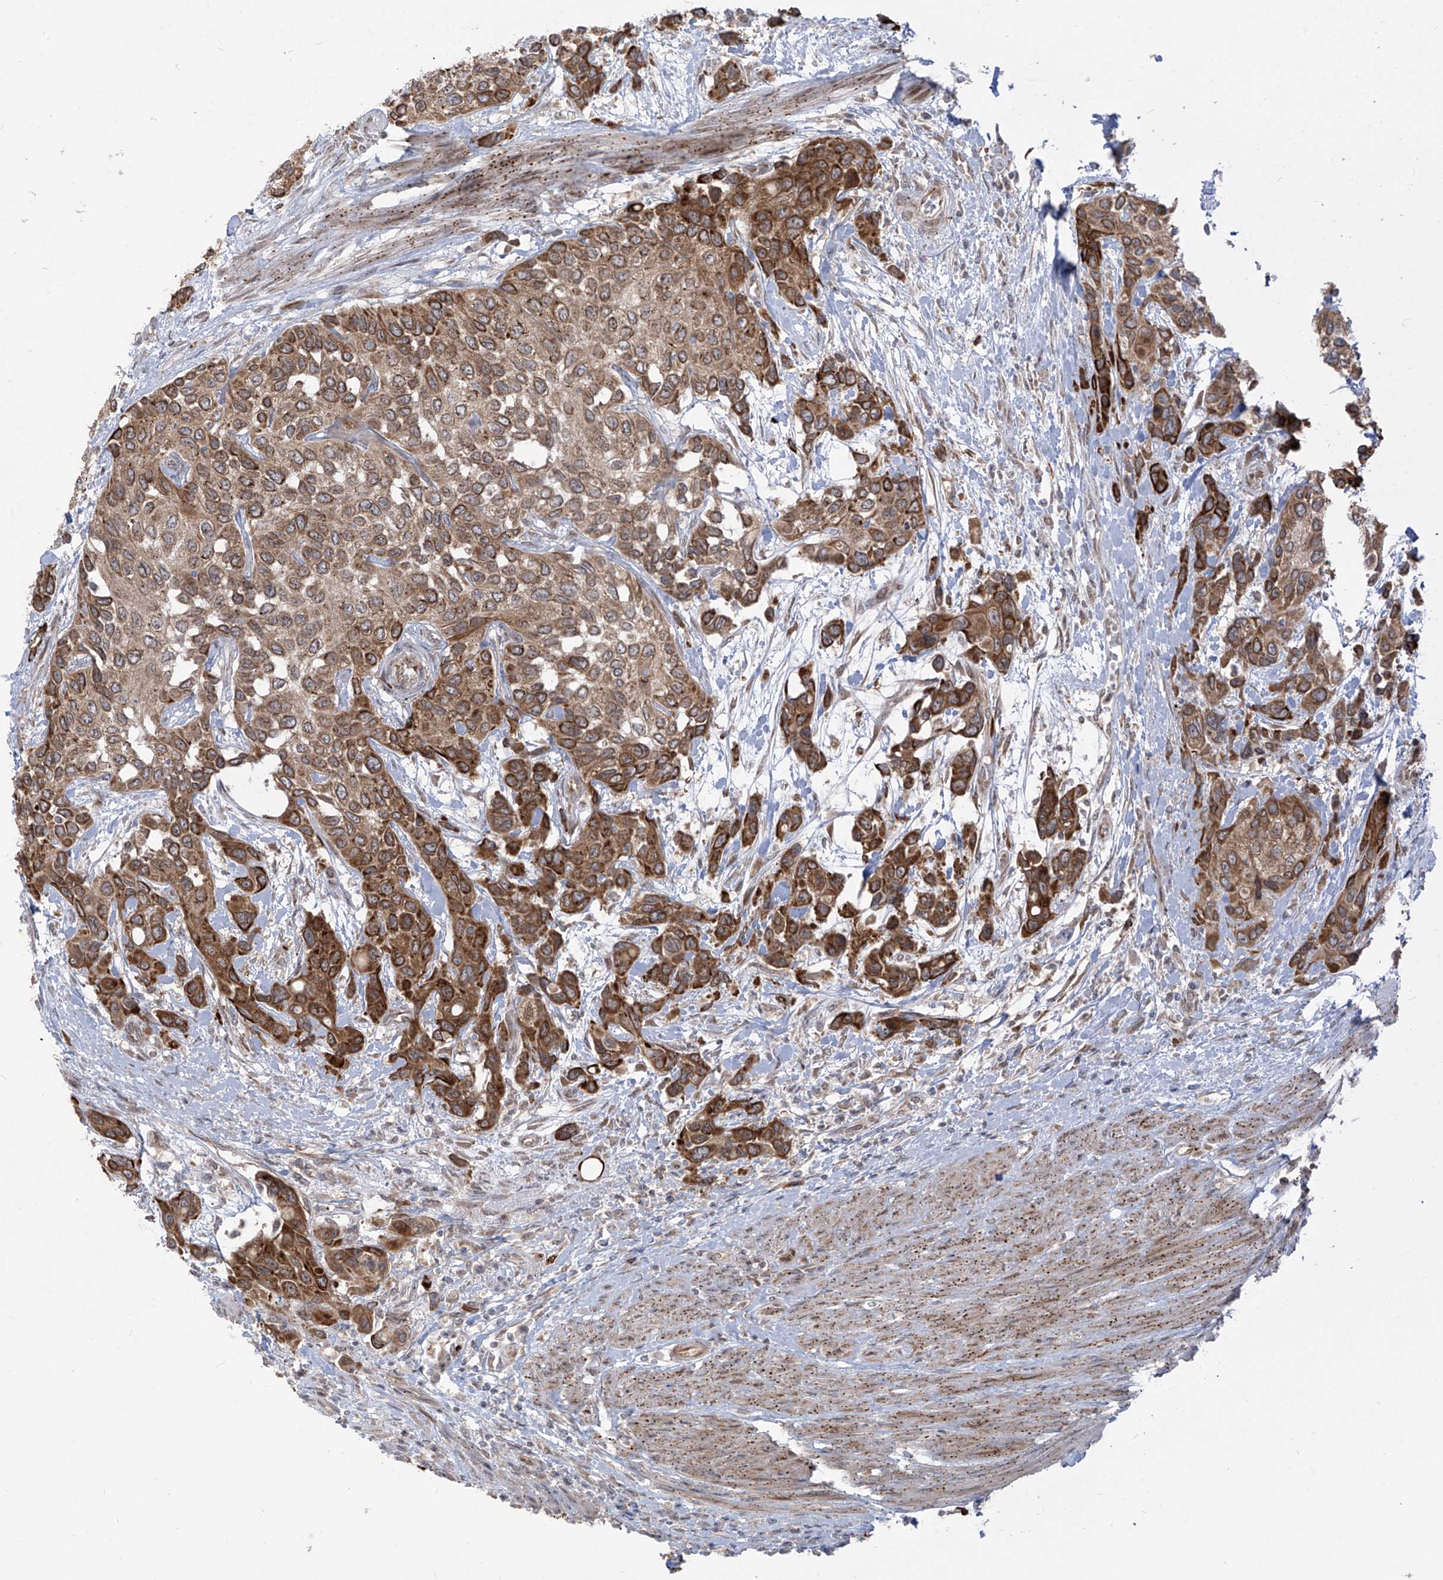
{"staining": {"intensity": "moderate", "quantity": ">75%", "location": "cytoplasmic/membranous"}, "tissue": "urothelial cancer", "cell_type": "Tumor cells", "image_type": "cancer", "snomed": [{"axis": "morphology", "description": "Normal tissue, NOS"}, {"axis": "morphology", "description": "Urothelial carcinoma, High grade"}, {"axis": "topography", "description": "Vascular tissue"}, {"axis": "topography", "description": "Urinary bladder"}], "caption": "Protein expression by immunohistochemistry (IHC) exhibits moderate cytoplasmic/membranous staining in about >75% of tumor cells in urothelial cancer.", "gene": "TRIM67", "patient": {"sex": "female", "age": 56}}